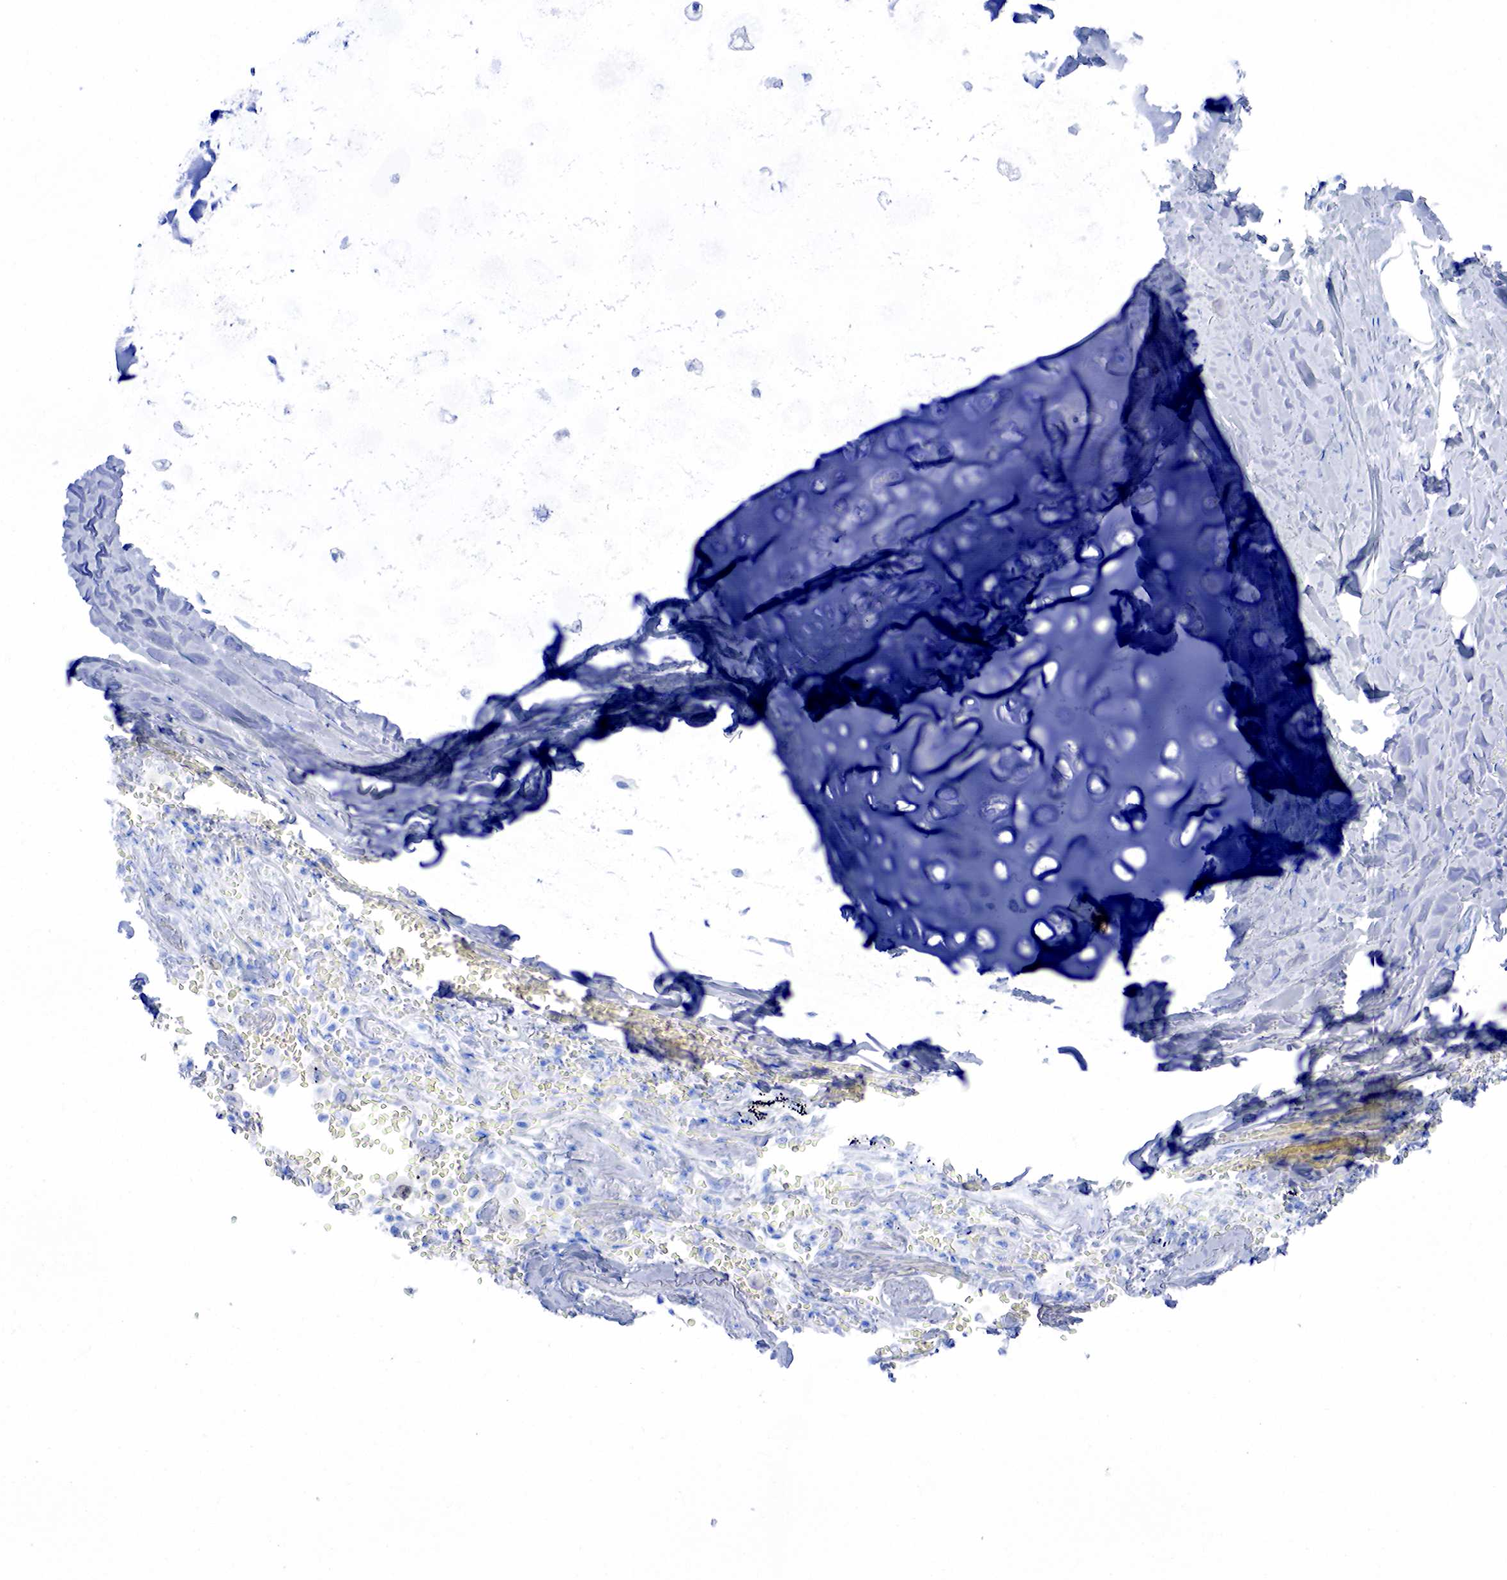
{"staining": {"intensity": "negative", "quantity": "none", "location": "none"}, "tissue": "bronchus", "cell_type": "Respiratory epithelial cells", "image_type": "normal", "snomed": [{"axis": "morphology", "description": "Normal tissue, NOS"}, {"axis": "topography", "description": "Cartilage tissue"}, {"axis": "topography", "description": "Lung"}], "caption": "Protein analysis of unremarkable bronchus demonstrates no significant expression in respiratory epithelial cells. (Stains: DAB (3,3'-diaminobenzidine) immunohistochemistry (IHC) with hematoxylin counter stain, Microscopy: brightfield microscopy at high magnification).", "gene": "PTH", "patient": {"sex": "male", "age": 65}}